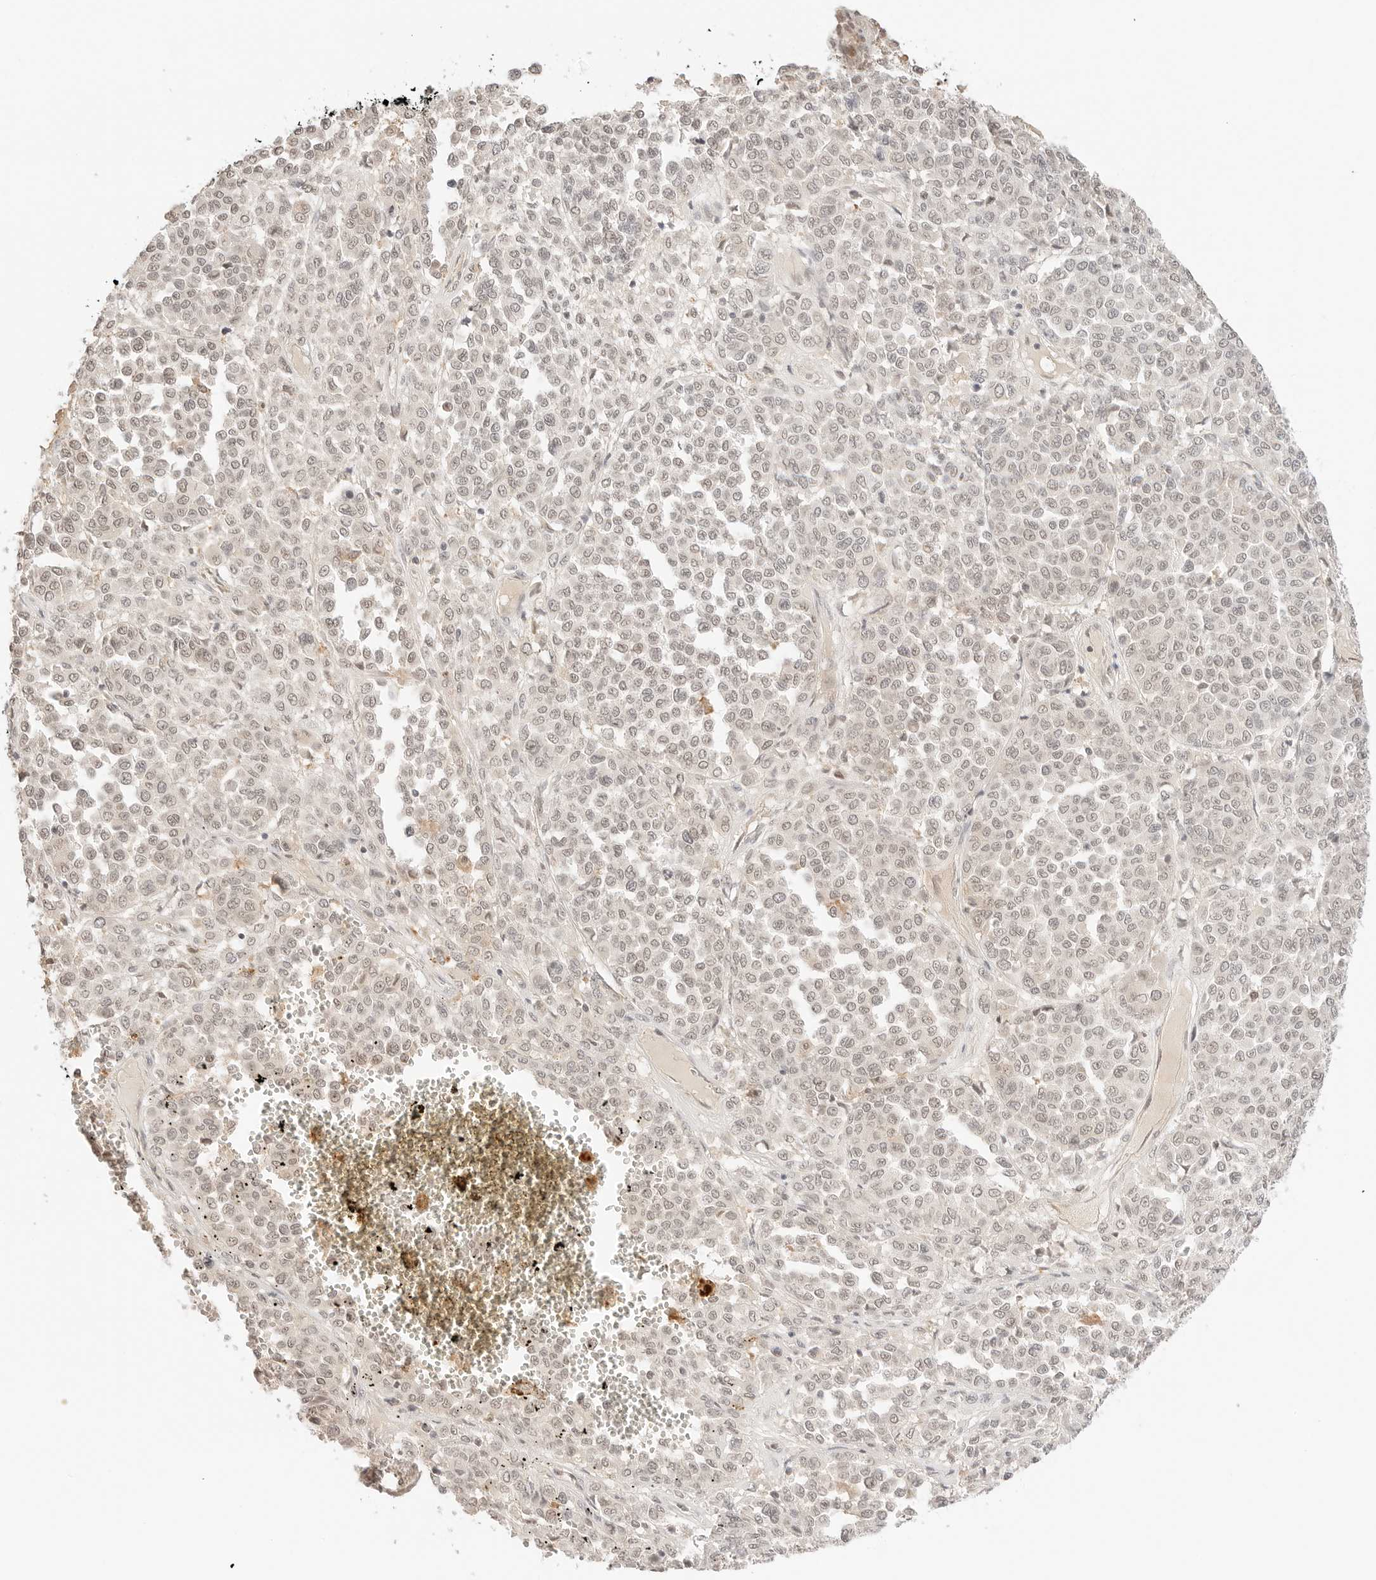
{"staining": {"intensity": "negative", "quantity": "none", "location": "none"}, "tissue": "melanoma", "cell_type": "Tumor cells", "image_type": "cancer", "snomed": [{"axis": "morphology", "description": "Malignant melanoma, Metastatic site"}, {"axis": "topography", "description": "Pancreas"}], "caption": "There is no significant expression in tumor cells of malignant melanoma (metastatic site). (Stains: DAB immunohistochemistry with hematoxylin counter stain, Microscopy: brightfield microscopy at high magnification).", "gene": "RPS6KL1", "patient": {"sex": "female", "age": 30}}